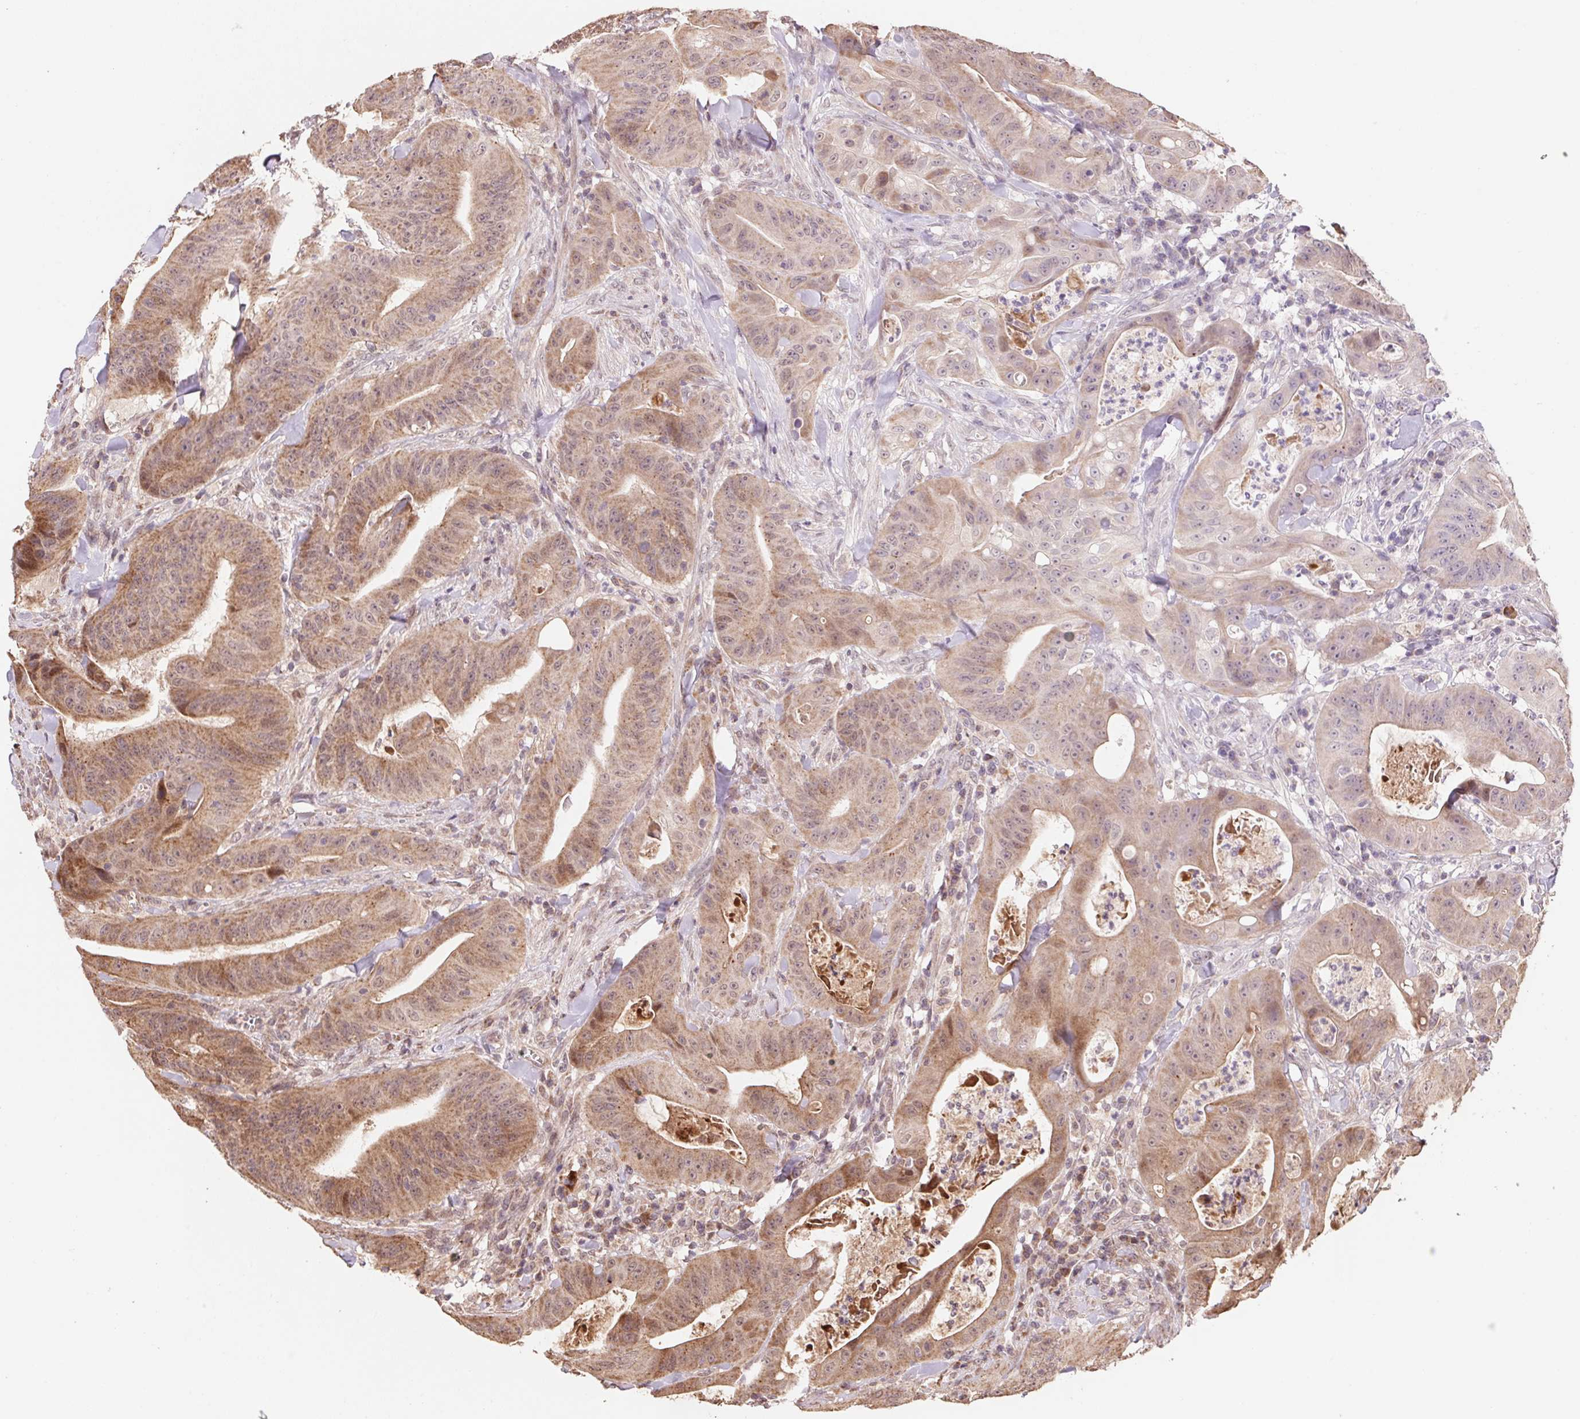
{"staining": {"intensity": "moderate", "quantity": "25%-75%", "location": "cytoplasmic/membranous,nuclear"}, "tissue": "colorectal cancer", "cell_type": "Tumor cells", "image_type": "cancer", "snomed": [{"axis": "morphology", "description": "Adenocarcinoma, NOS"}, {"axis": "topography", "description": "Colon"}], "caption": "This image demonstrates adenocarcinoma (colorectal) stained with immunohistochemistry (IHC) to label a protein in brown. The cytoplasmic/membranous and nuclear of tumor cells show moderate positivity for the protein. Nuclei are counter-stained blue.", "gene": "PDHA1", "patient": {"sex": "male", "age": 33}}